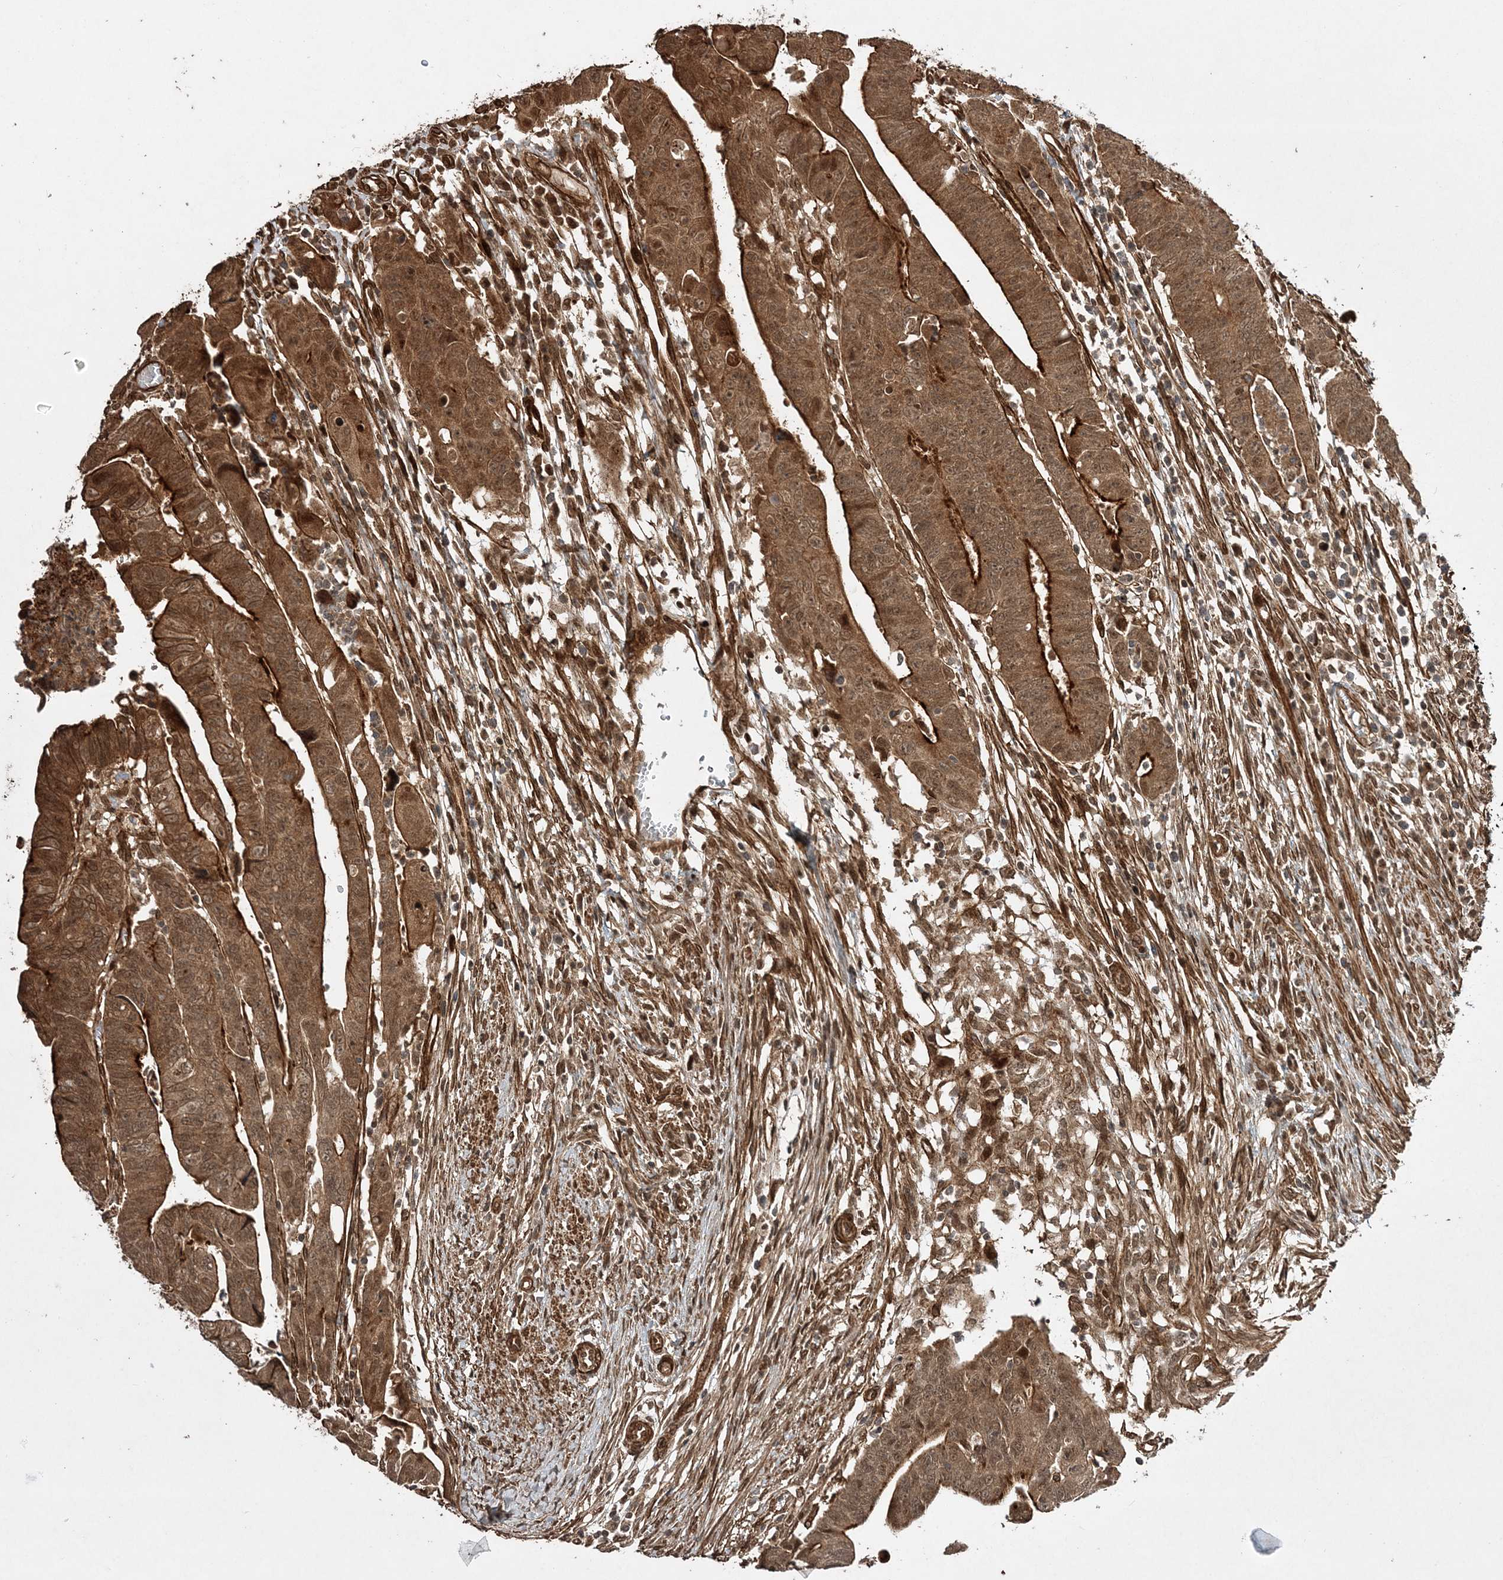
{"staining": {"intensity": "strong", "quantity": ">75%", "location": "cytoplasmic/membranous,nuclear"}, "tissue": "colorectal cancer", "cell_type": "Tumor cells", "image_type": "cancer", "snomed": [{"axis": "morphology", "description": "Adenocarcinoma, NOS"}, {"axis": "topography", "description": "Rectum"}], "caption": "Colorectal cancer was stained to show a protein in brown. There is high levels of strong cytoplasmic/membranous and nuclear expression in approximately >75% of tumor cells.", "gene": "ETAA1", "patient": {"sex": "female", "age": 65}}